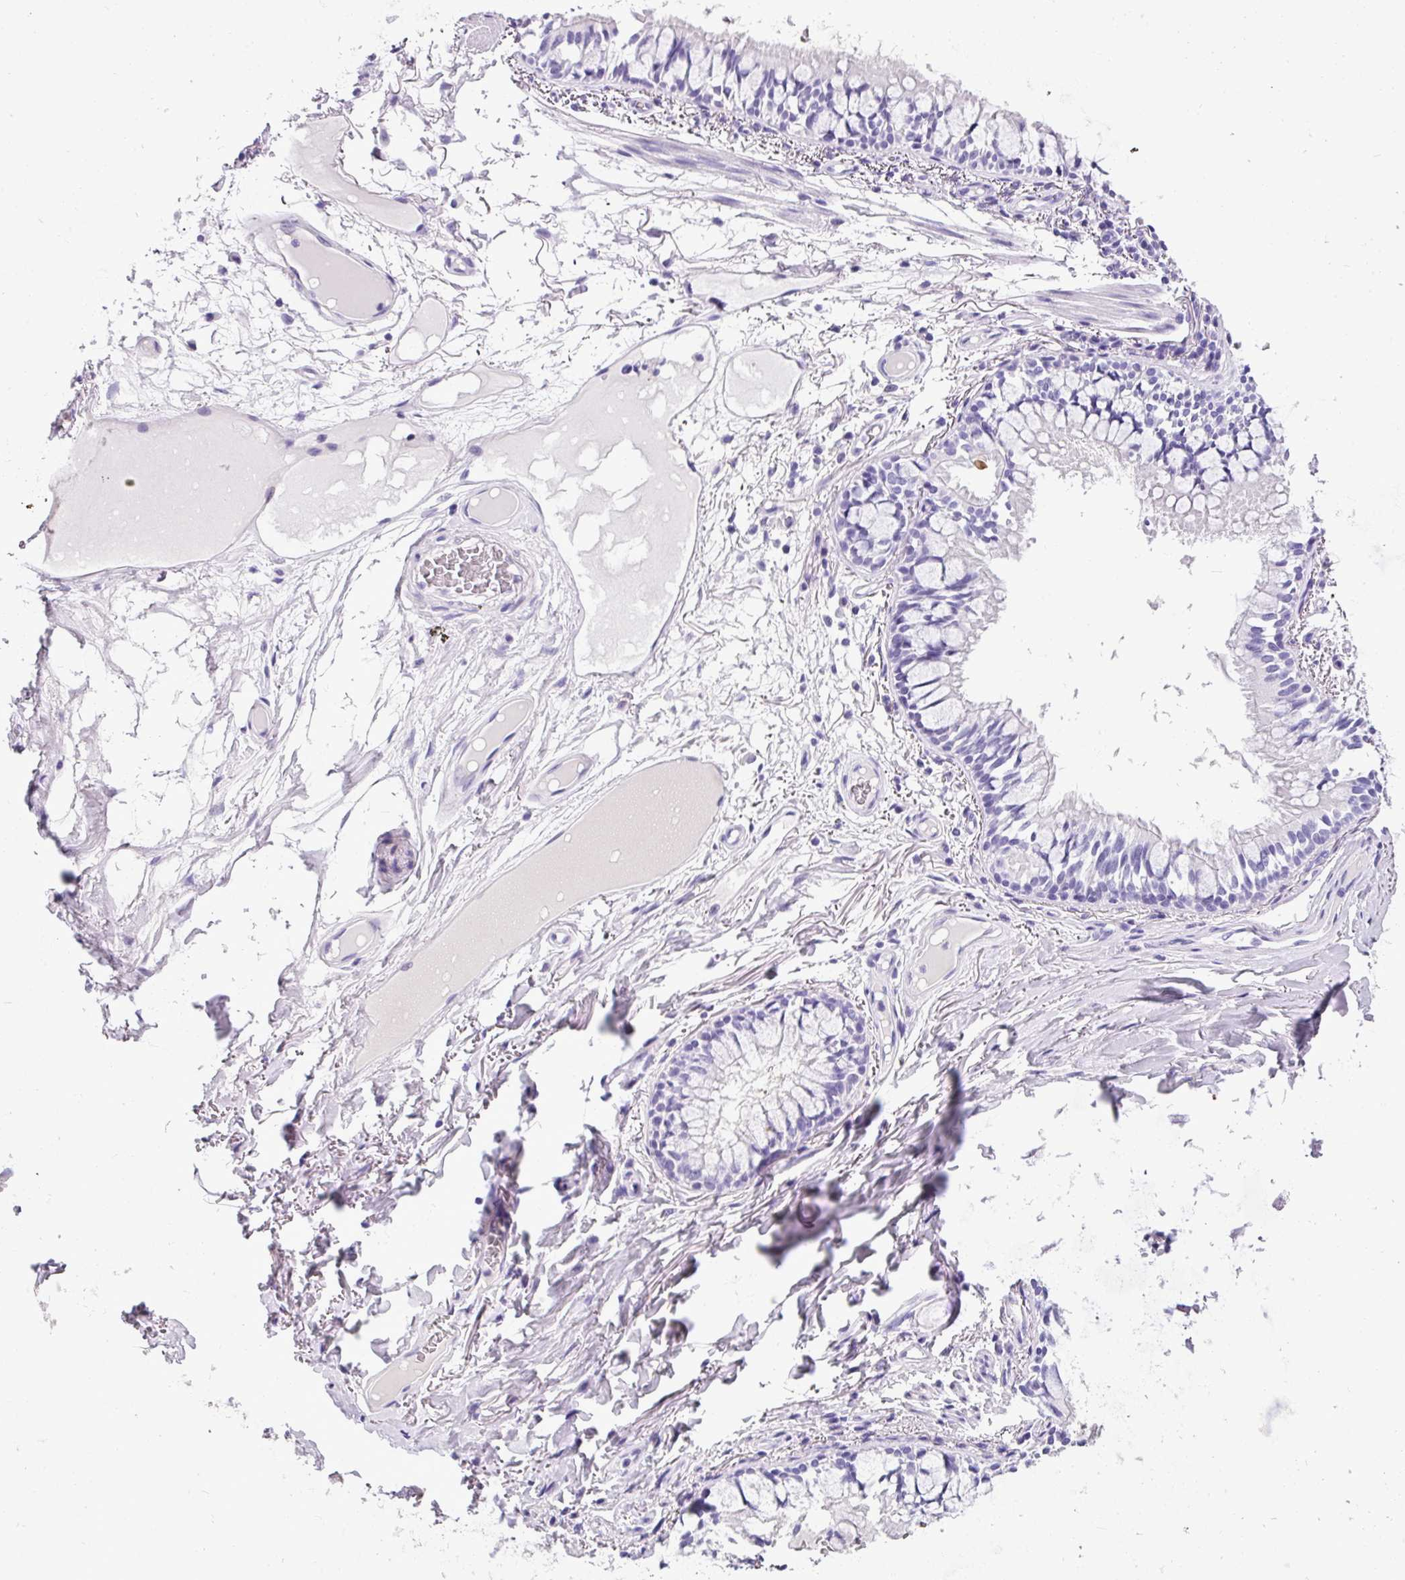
{"staining": {"intensity": "negative", "quantity": "none", "location": "none"}, "tissue": "adipose tissue", "cell_type": "Adipocytes", "image_type": "normal", "snomed": [{"axis": "morphology", "description": "Normal tissue, NOS"}, {"axis": "topography", "description": "Bronchus"}], "caption": "An IHC photomicrograph of unremarkable adipose tissue is shown. There is no staining in adipocytes of adipose tissue. Brightfield microscopy of immunohistochemistry stained with DAB (brown) and hematoxylin (blue), captured at high magnification.", "gene": "MUC21", "patient": {"sex": "male", "age": 70}}